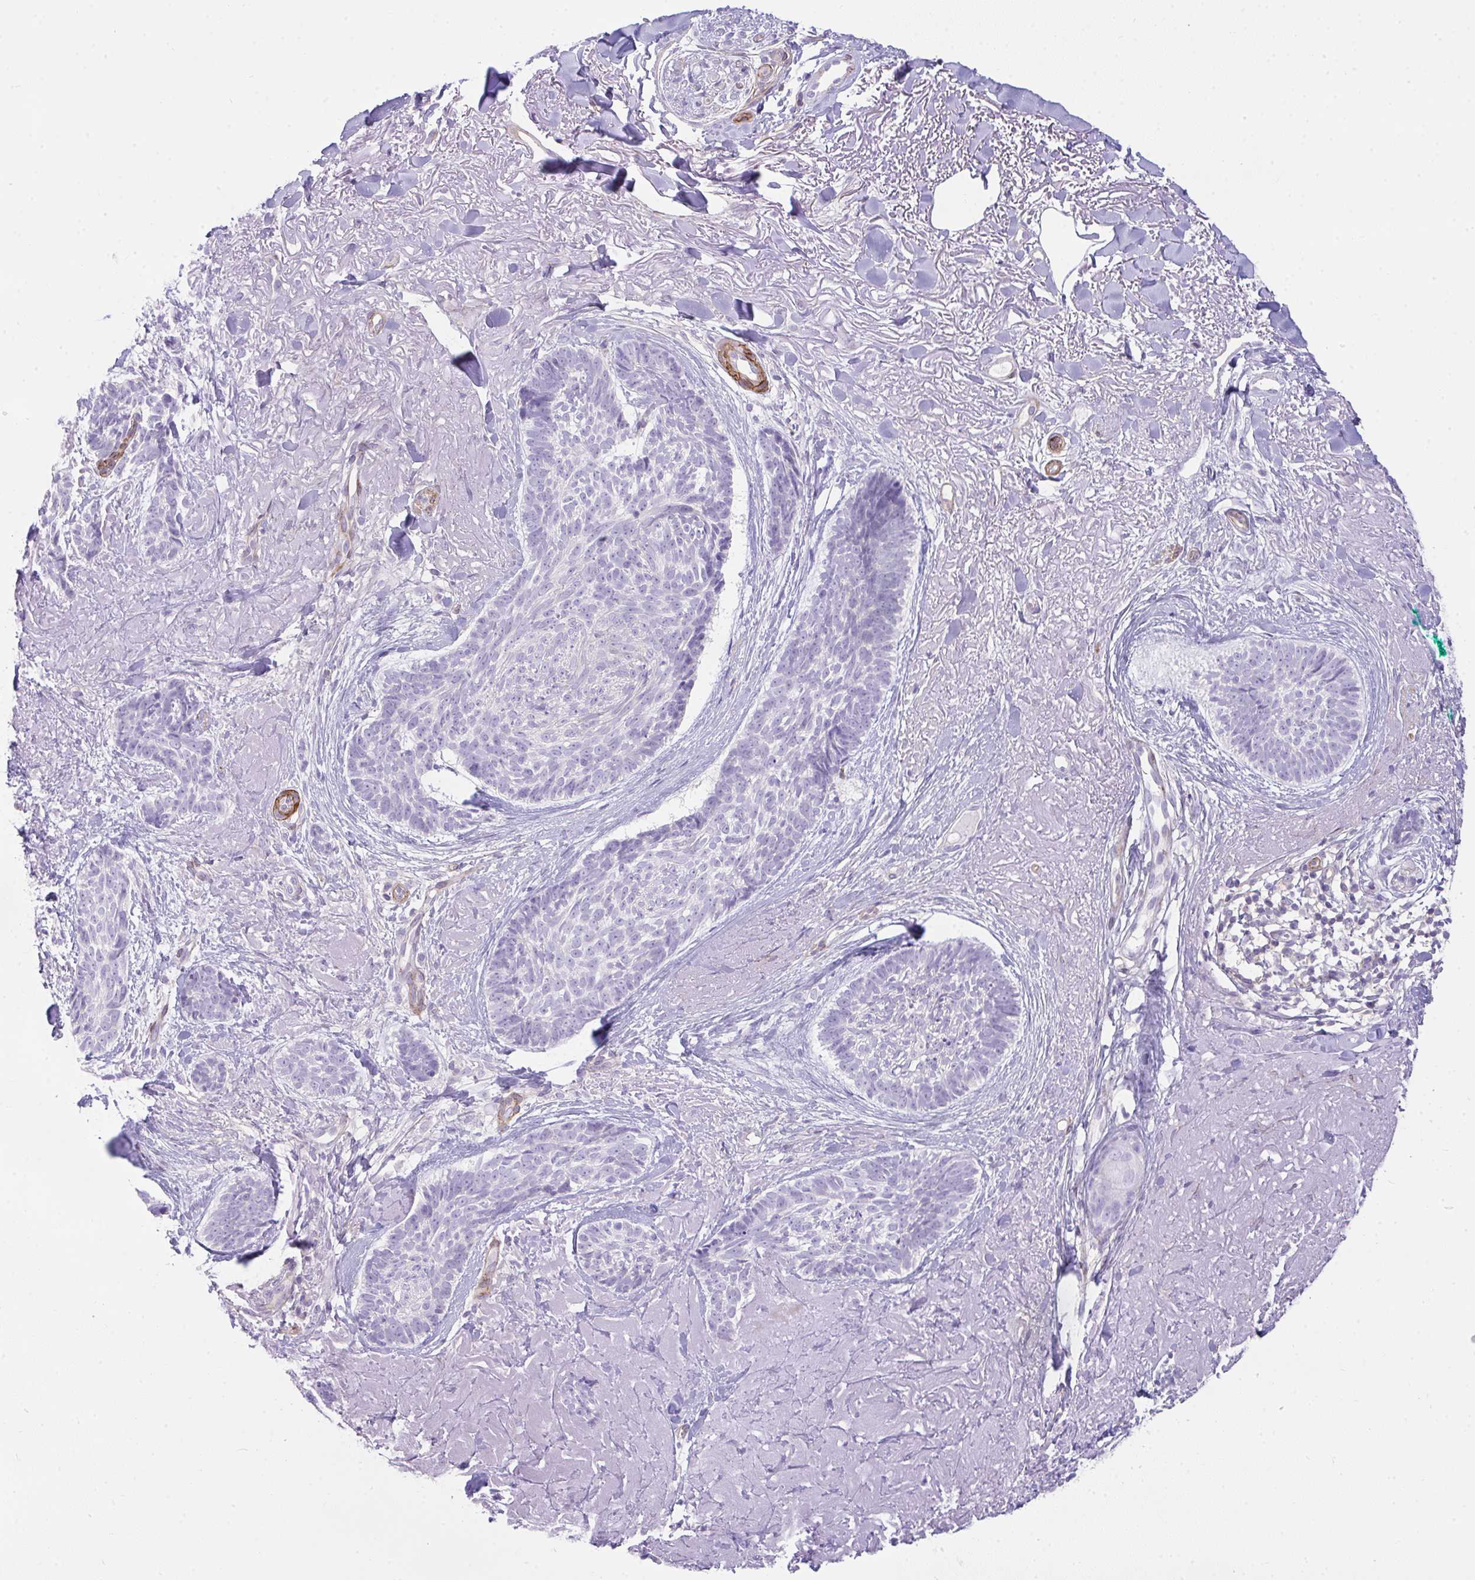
{"staining": {"intensity": "negative", "quantity": "none", "location": "none"}, "tissue": "skin cancer", "cell_type": "Tumor cells", "image_type": "cancer", "snomed": [{"axis": "morphology", "description": "Basal cell carcinoma"}, {"axis": "topography", "description": "Skin"}, {"axis": "topography", "description": "Skin of face"}, {"axis": "topography", "description": "Skin of nose"}], "caption": "An IHC micrograph of skin cancer (basal cell carcinoma) is shown. There is no staining in tumor cells of skin cancer (basal cell carcinoma).", "gene": "CDRT15", "patient": {"sex": "female", "age": 86}}